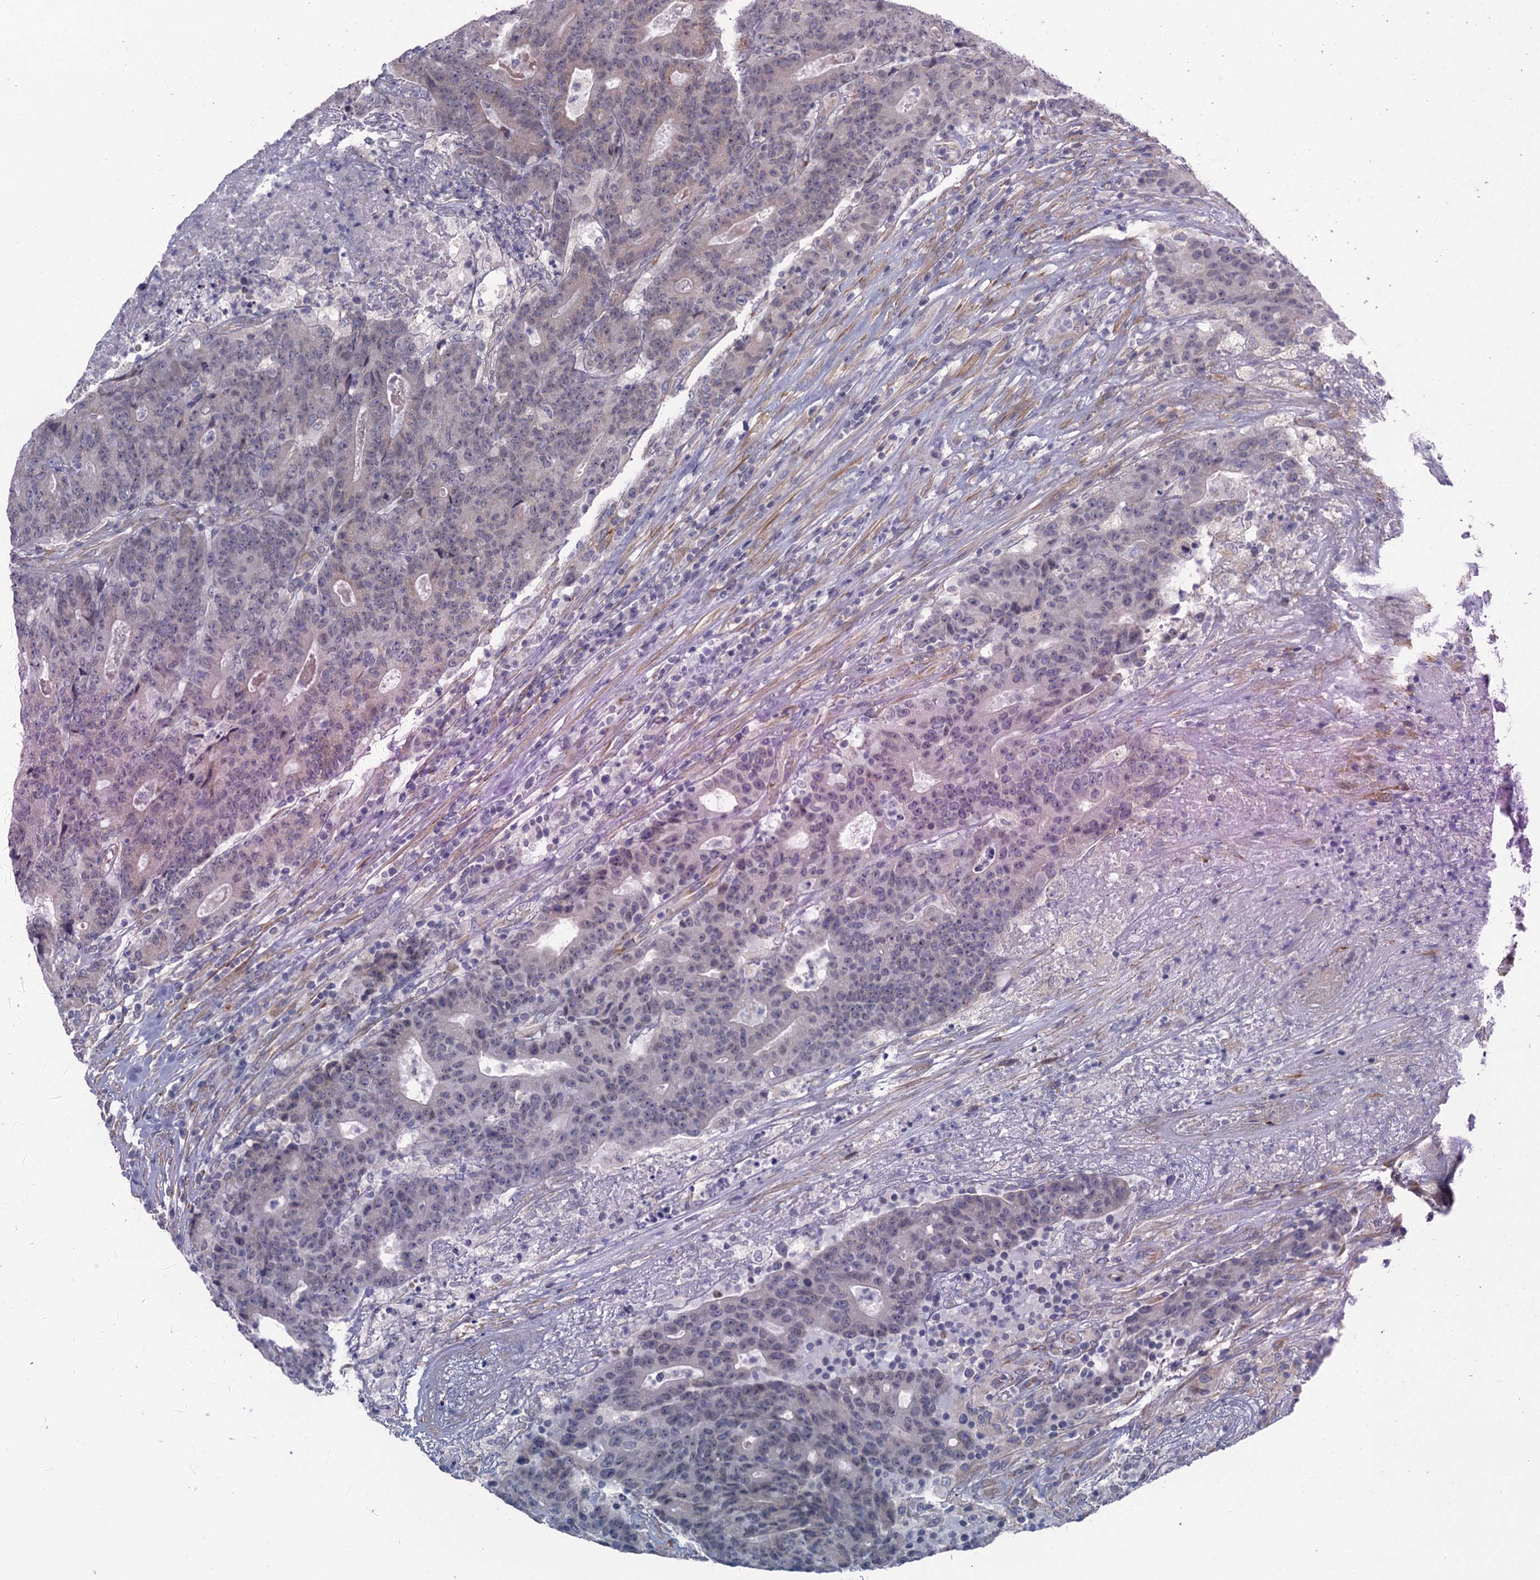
{"staining": {"intensity": "negative", "quantity": "none", "location": "none"}, "tissue": "colorectal cancer", "cell_type": "Tumor cells", "image_type": "cancer", "snomed": [{"axis": "morphology", "description": "Adenocarcinoma, NOS"}, {"axis": "topography", "description": "Colon"}], "caption": "Immunohistochemistry micrograph of human colorectal adenocarcinoma stained for a protein (brown), which displays no staining in tumor cells. (Brightfield microscopy of DAB immunohistochemistry (IHC) at high magnification).", "gene": "POGLUT3", "patient": {"sex": "female", "age": 75}}